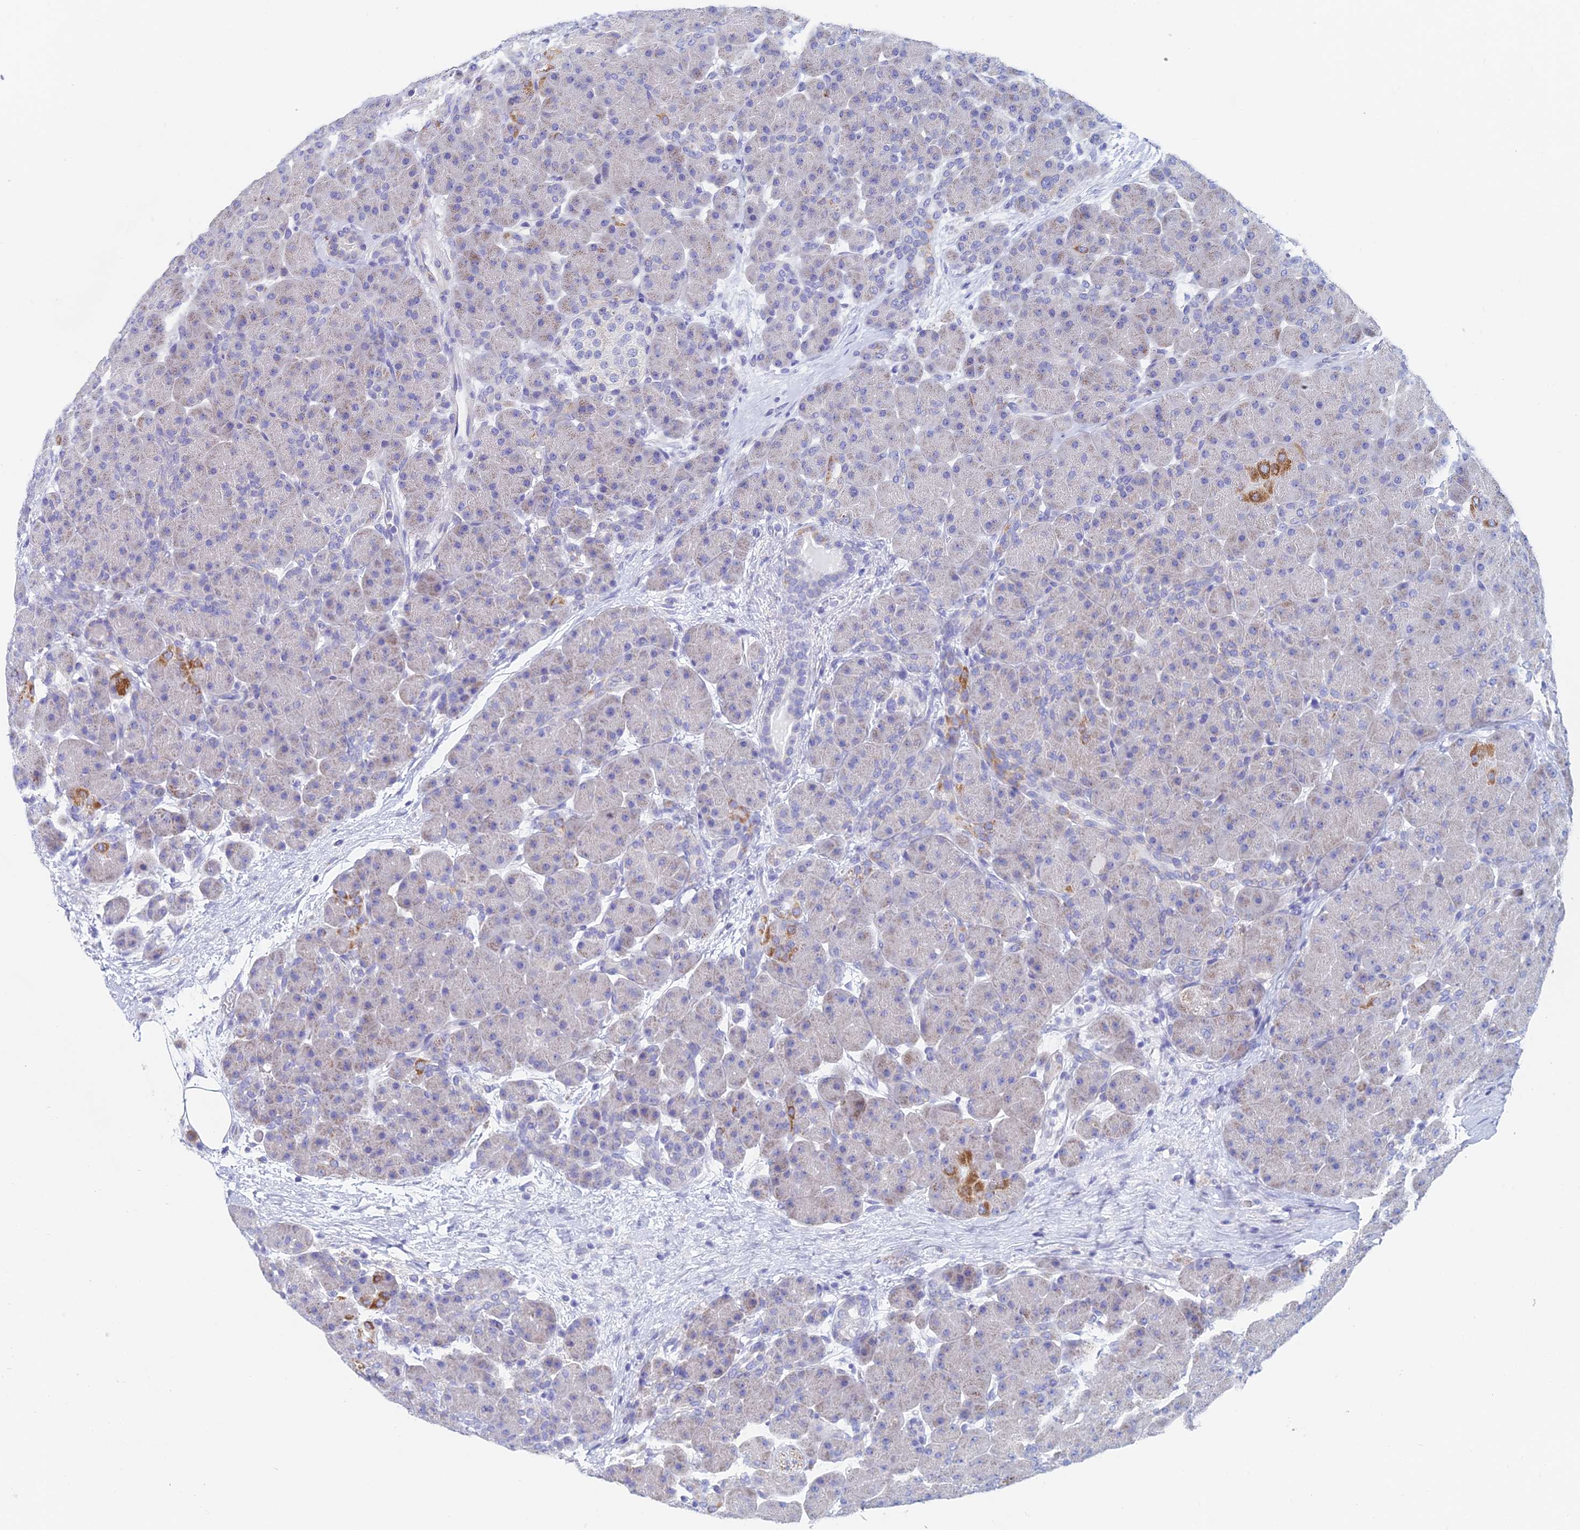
{"staining": {"intensity": "moderate", "quantity": "<25%", "location": "cytoplasmic/membranous"}, "tissue": "pancreas", "cell_type": "Exocrine glandular cells", "image_type": "normal", "snomed": [{"axis": "morphology", "description": "Normal tissue, NOS"}, {"axis": "topography", "description": "Pancreas"}], "caption": "Moderate cytoplasmic/membranous positivity is seen in about <25% of exocrine glandular cells in unremarkable pancreas.", "gene": "ACSM1", "patient": {"sex": "male", "age": 66}}